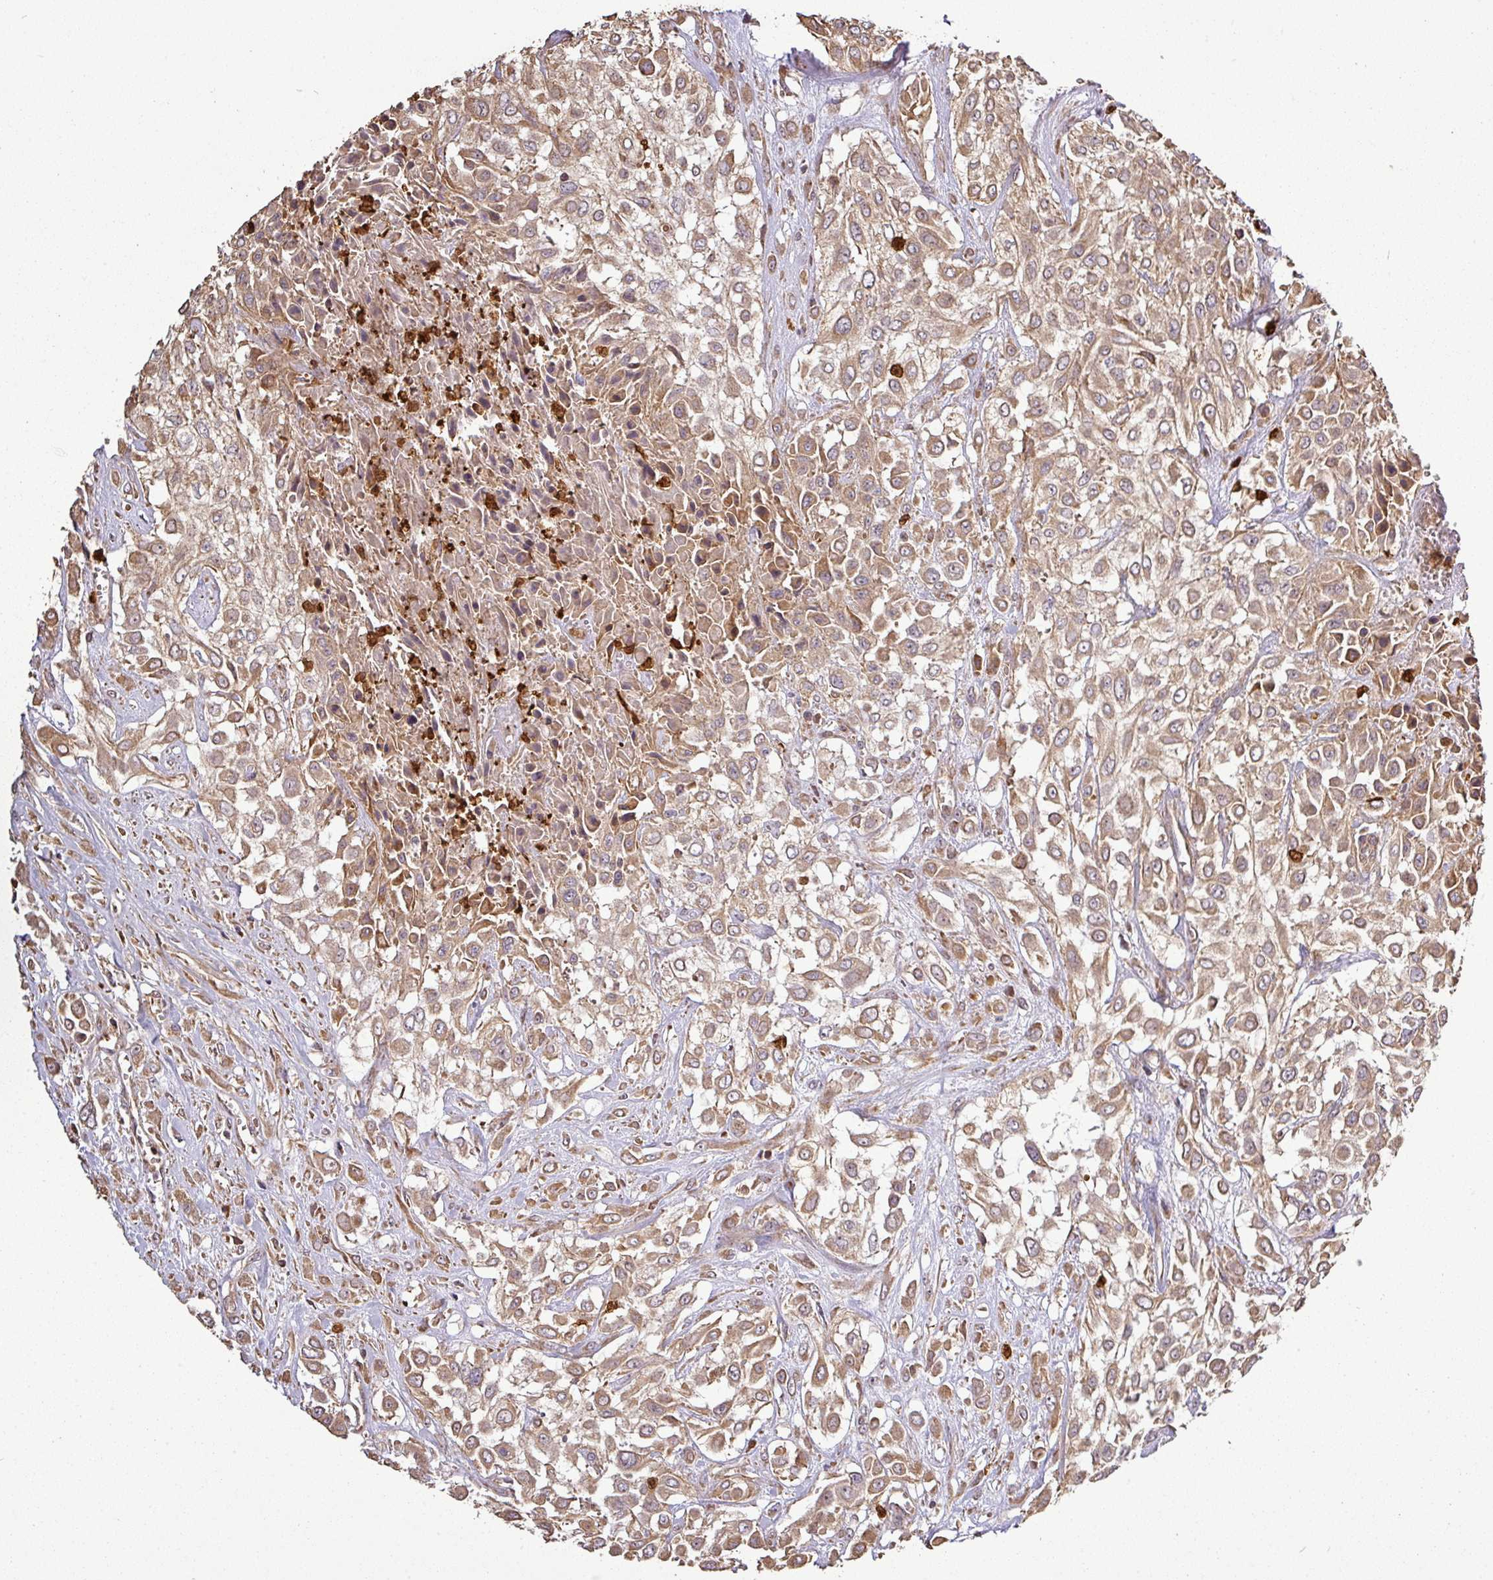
{"staining": {"intensity": "moderate", "quantity": ">75%", "location": "cytoplasmic/membranous"}, "tissue": "urothelial cancer", "cell_type": "Tumor cells", "image_type": "cancer", "snomed": [{"axis": "morphology", "description": "Urothelial carcinoma, High grade"}, {"axis": "topography", "description": "Urinary bladder"}], "caption": "High-grade urothelial carcinoma stained with immunohistochemistry (IHC) exhibits moderate cytoplasmic/membranous positivity in about >75% of tumor cells.", "gene": "PLEKHM1", "patient": {"sex": "male", "age": 57}}